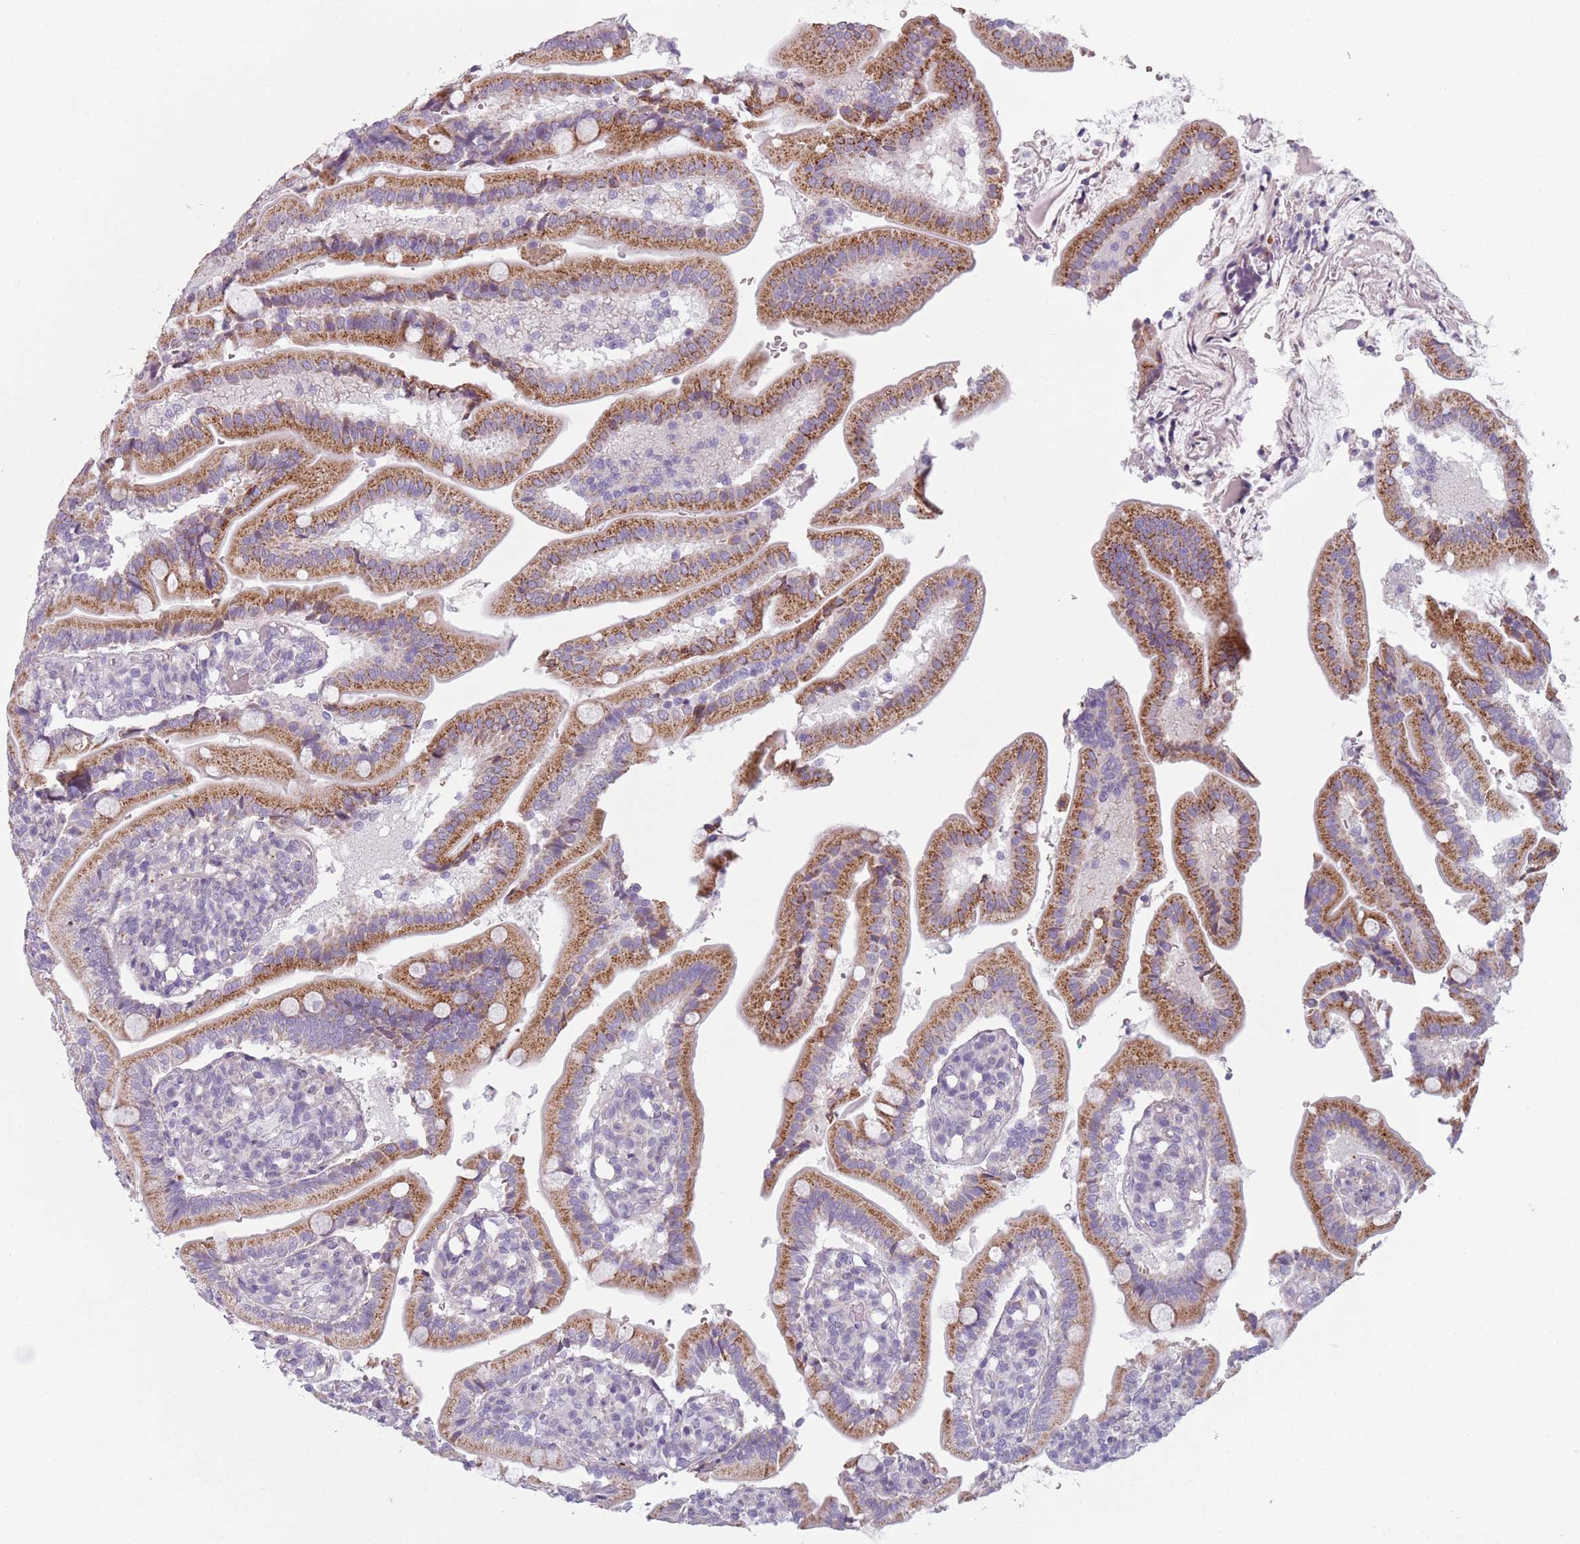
{"staining": {"intensity": "moderate", "quantity": ">75%", "location": "cytoplasmic/membranous"}, "tissue": "duodenum", "cell_type": "Glandular cells", "image_type": "normal", "snomed": [{"axis": "morphology", "description": "Normal tissue, NOS"}, {"axis": "topography", "description": "Duodenum"}], "caption": "Duodenum was stained to show a protein in brown. There is medium levels of moderate cytoplasmic/membranous positivity in approximately >75% of glandular cells. The protein of interest is stained brown, and the nuclei are stained in blue (DAB (3,3'-diaminobenzidine) IHC with brightfield microscopy, high magnification).", "gene": "MEGF8", "patient": {"sex": "female", "age": 67}}